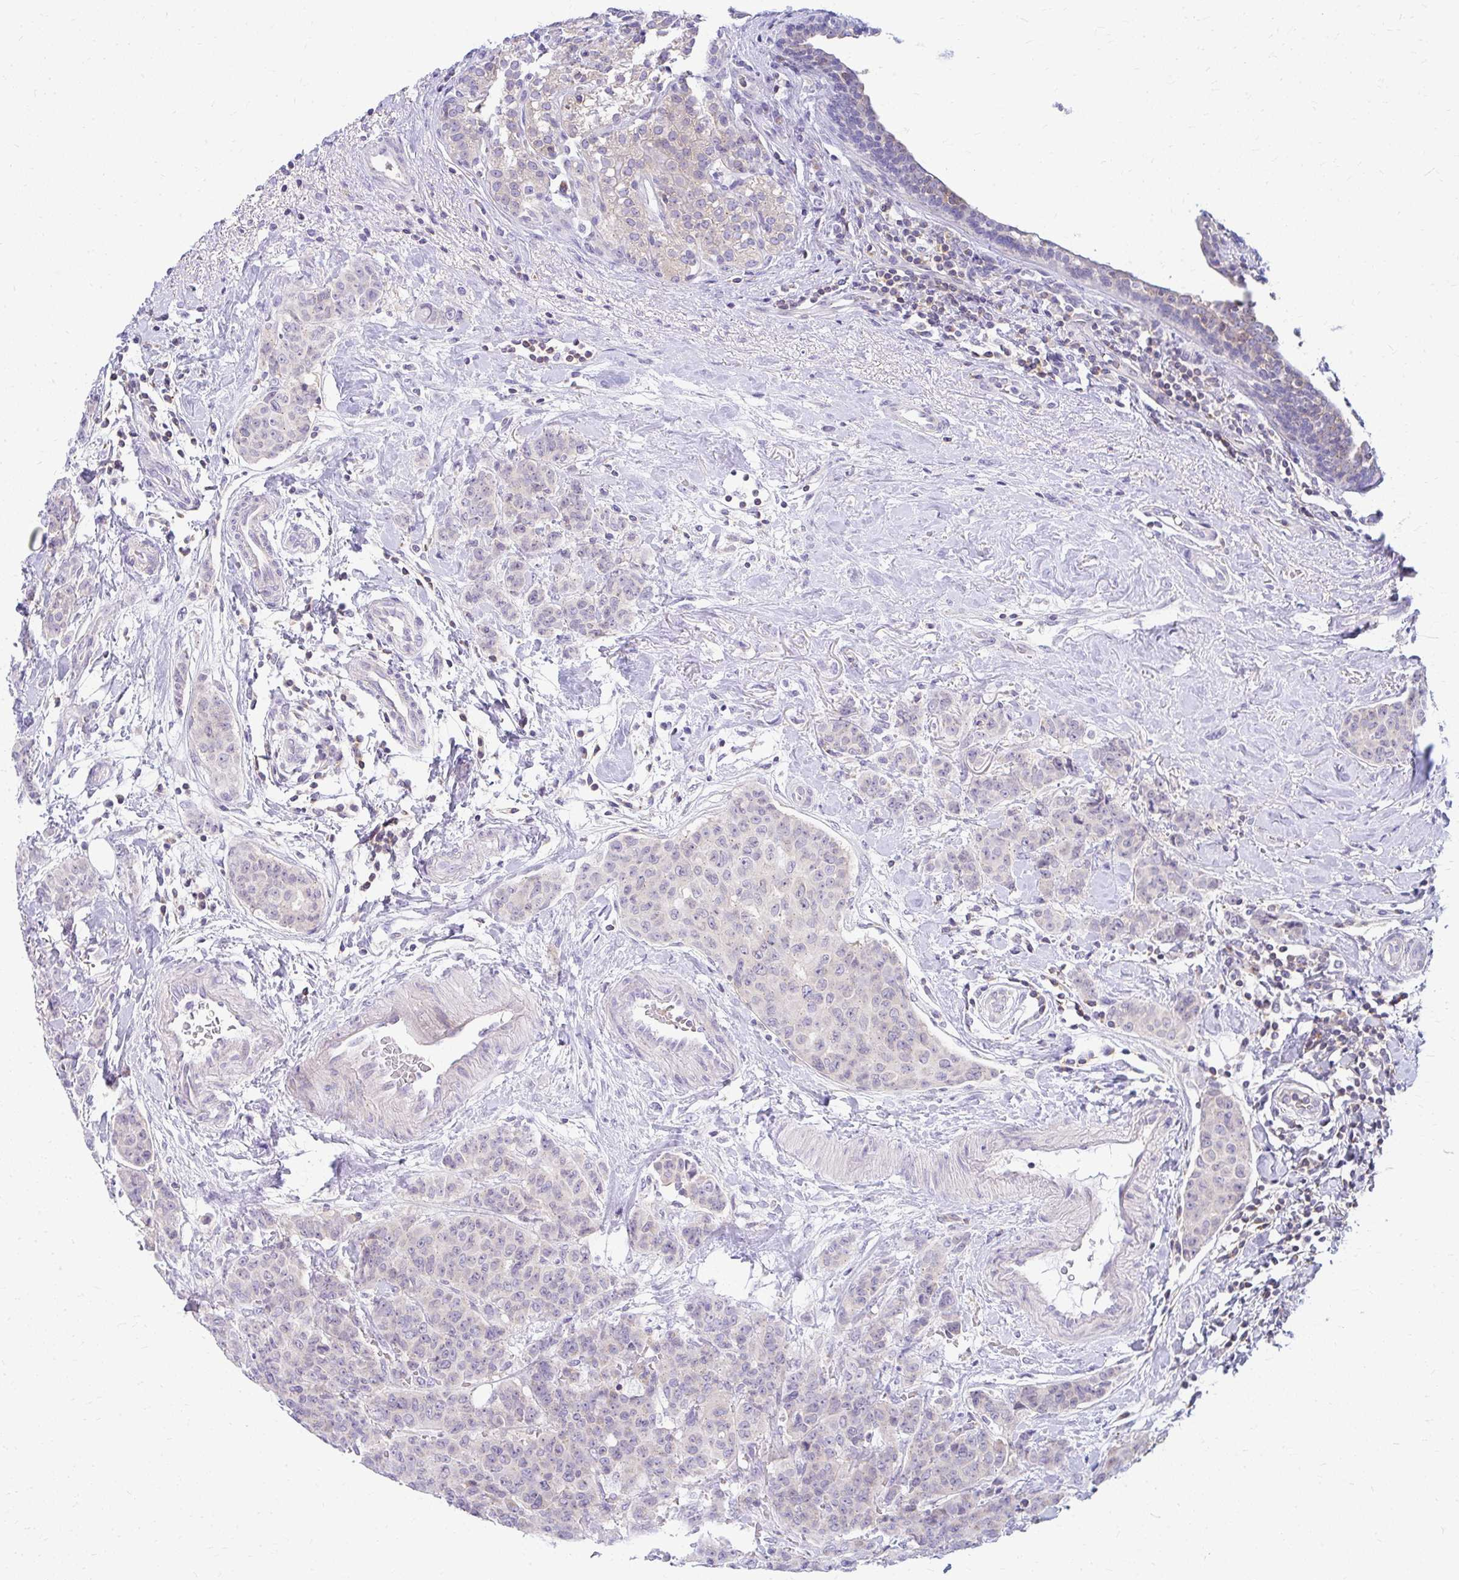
{"staining": {"intensity": "weak", "quantity": "<25%", "location": "cytoplasmic/membranous"}, "tissue": "breast cancer", "cell_type": "Tumor cells", "image_type": "cancer", "snomed": [{"axis": "morphology", "description": "Duct carcinoma"}, {"axis": "topography", "description": "Breast"}], "caption": "The histopathology image demonstrates no staining of tumor cells in intraductal carcinoma (breast). Nuclei are stained in blue.", "gene": "RADIL", "patient": {"sex": "female", "age": 40}}